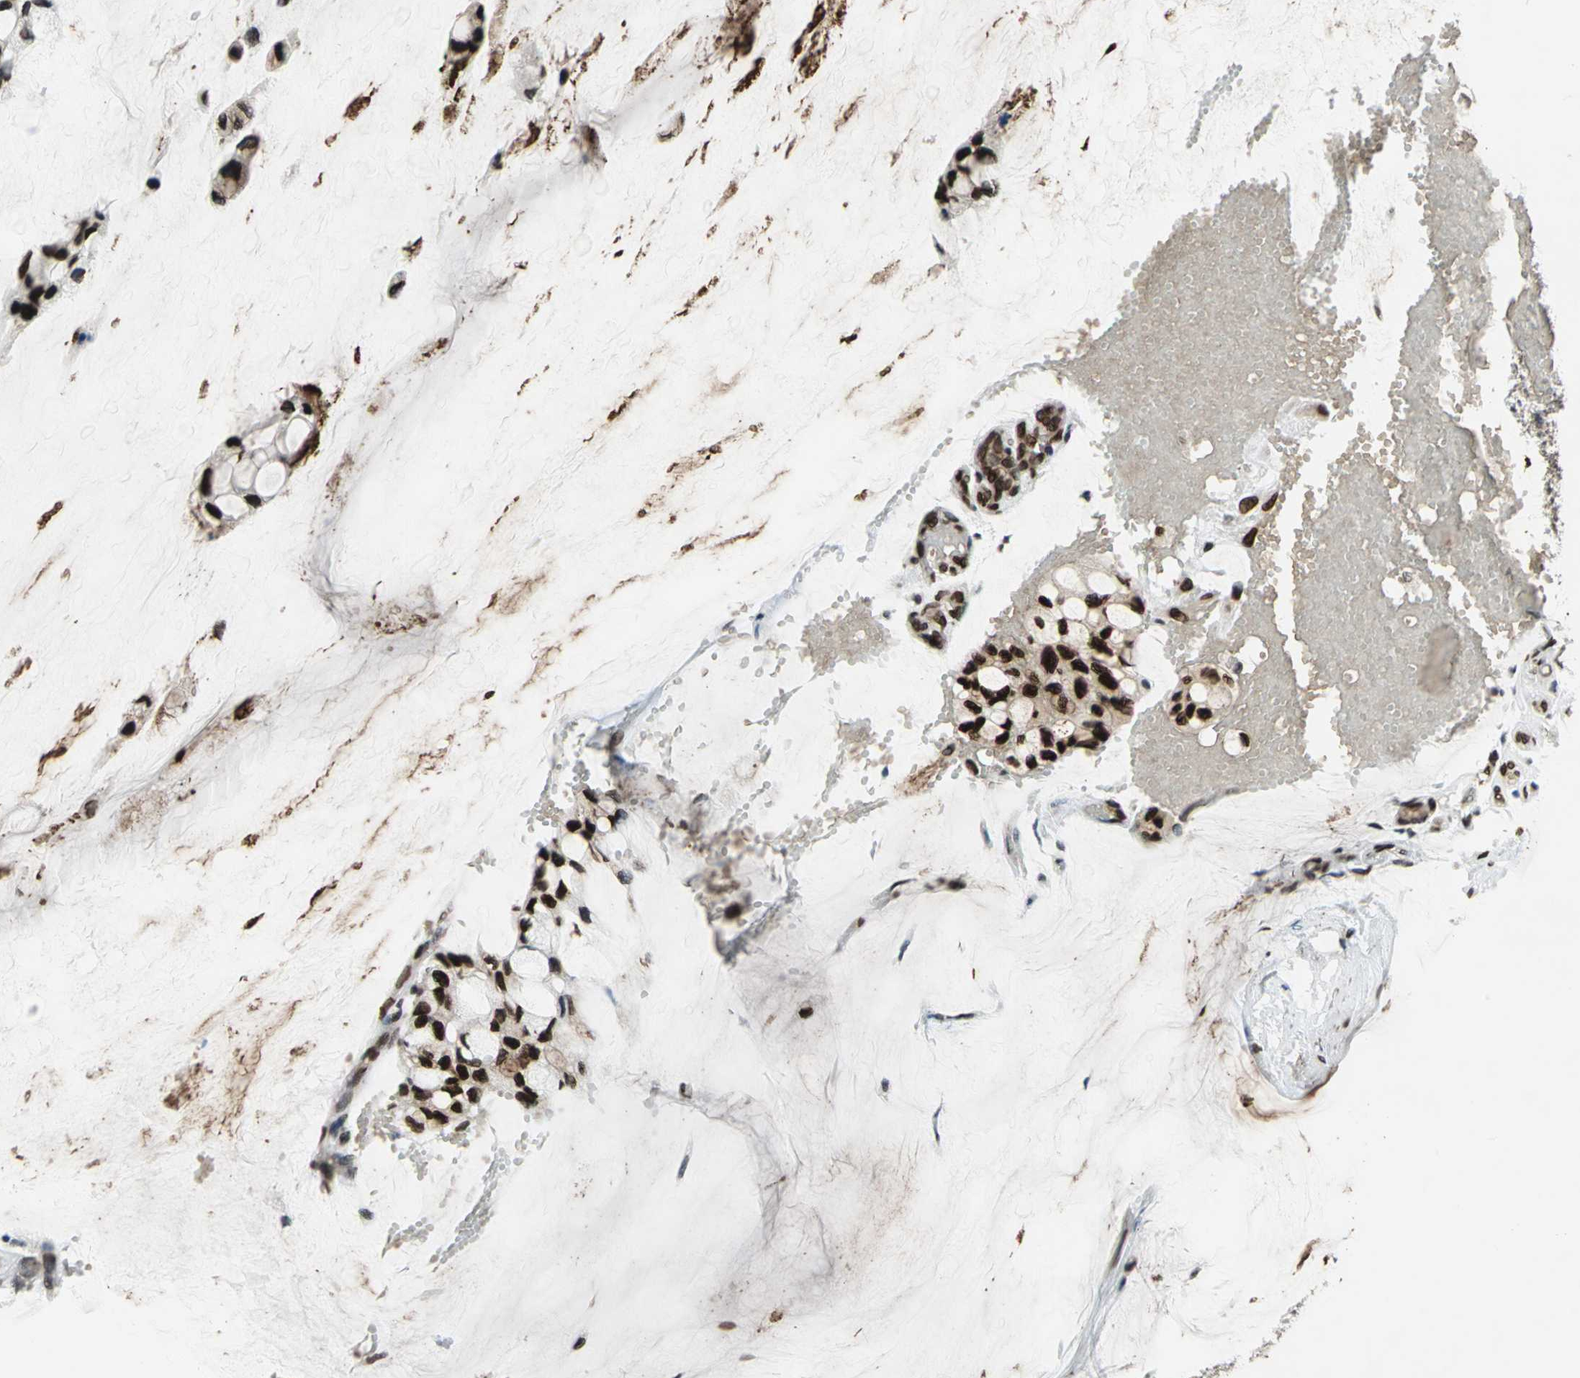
{"staining": {"intensity": "strong", "quantity": ">75%", "location": "cytoplasmic/membranous,nuclear"}, "tissue": "ovarian cancer", "cell_type": "Tumor cells", "image_type": "cancer", "snomed": [{"axis": "morphology", "description": "Cystadenocarcinoma, mucinous, NOS"}, {"axis": "topography", "description": "Ovary"}], "caption": "This photomicrograph reveals mucinous cystadenocarcinoma (ovarian) stained with IHC to label a protein in brown. The cytoplasmic/membranous and nuclear of tumor cells show strong positivity for the protein. Nuclei are counter-stained blue.", "gene": "ISY1", "patient": {"sex": "female", "age": 39}}